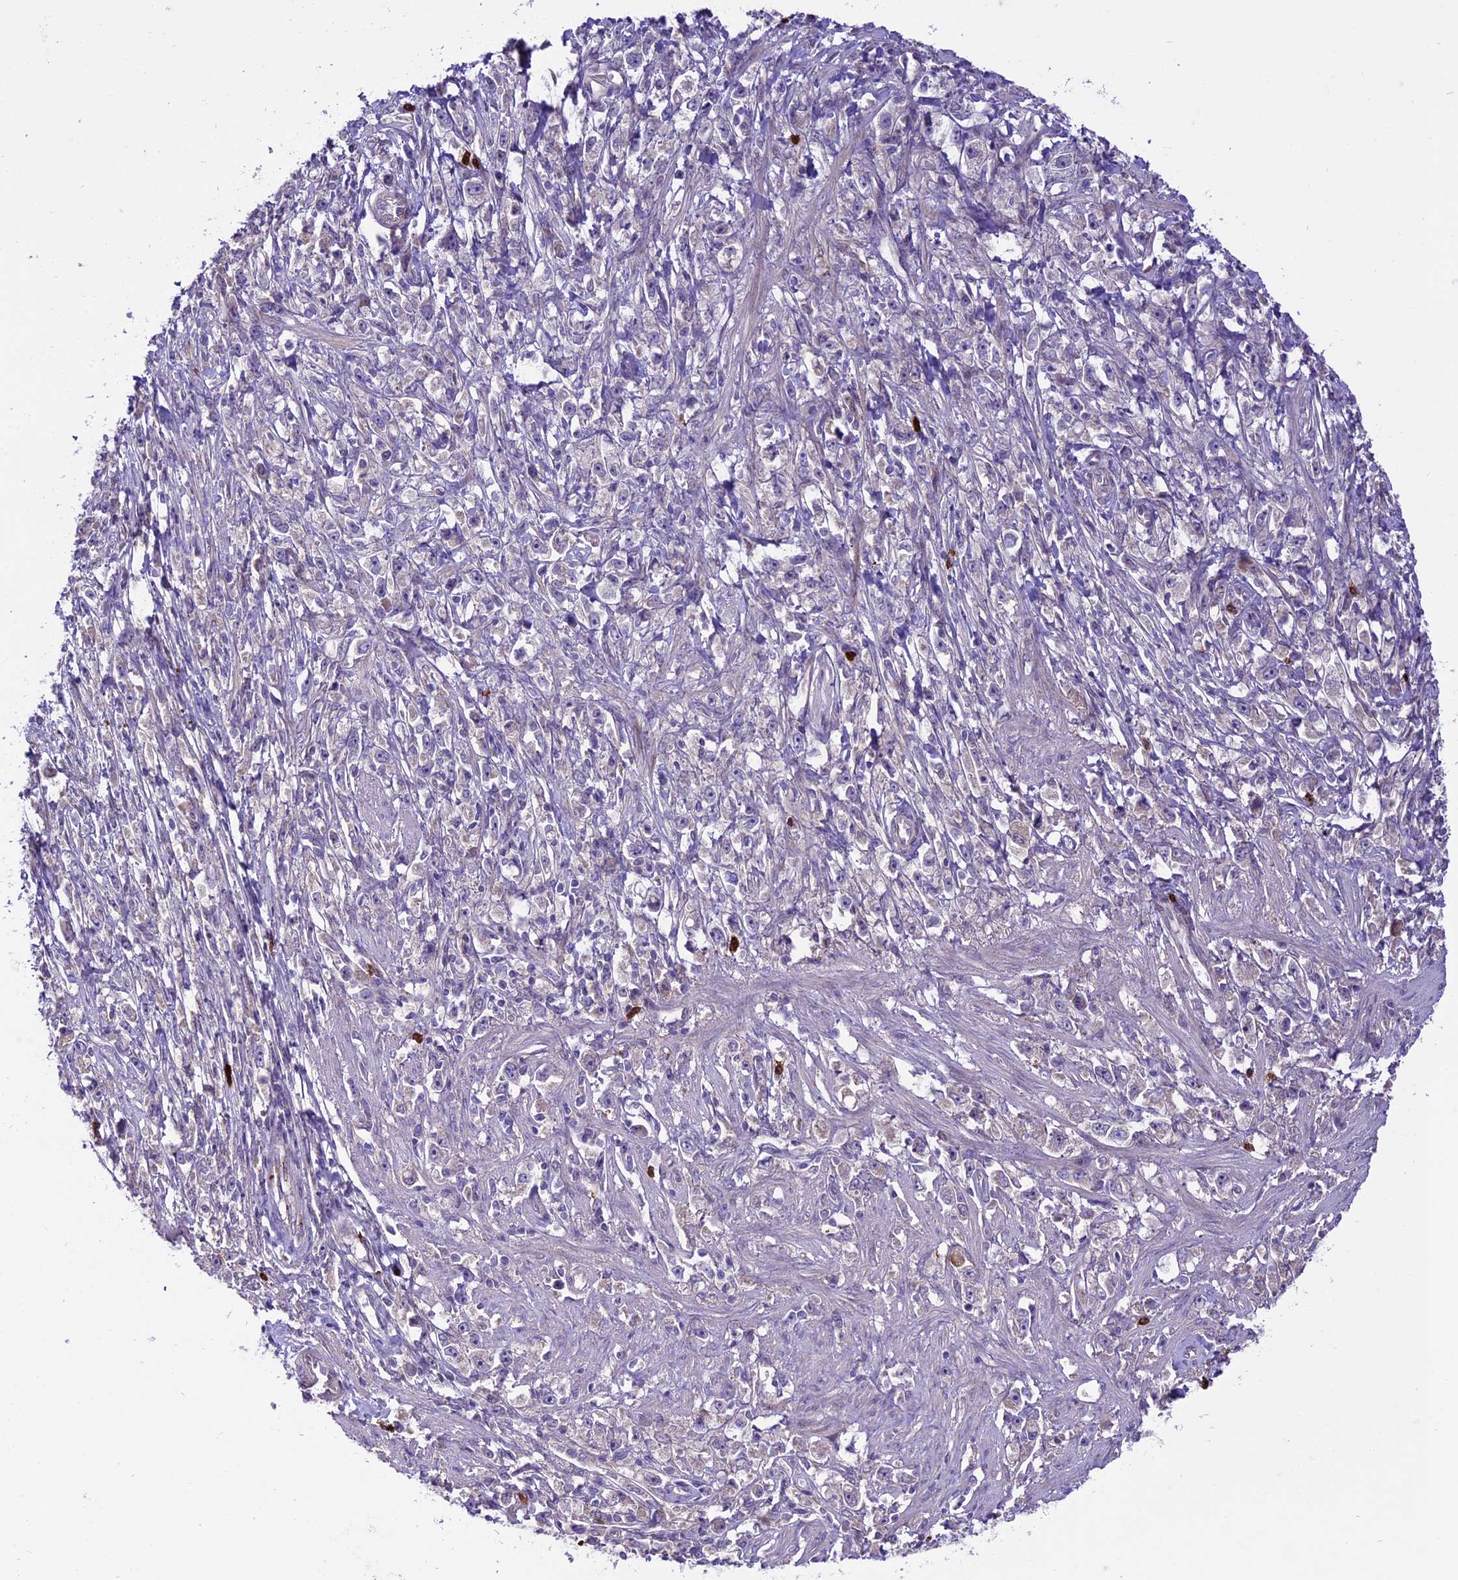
{"staining": {"intensity": "negative", "quantity": "none", "location": "none"}, "tissue": "stomach cancer", "cell_type": "Tumor cells", "image_type": "cancer", "snomed": [{"axis": "morphology", "description": "Adenocarcinoma, NOS"}, {"axis": "topography", "description": "Stomach"}], "caption": "DAB immunohistochemical staining of human stomach adenocarcinoma exhibits no significant expression in tumor cells.", "gene": "SPRED1", "patient": {"sex": "female", "age": 59}}